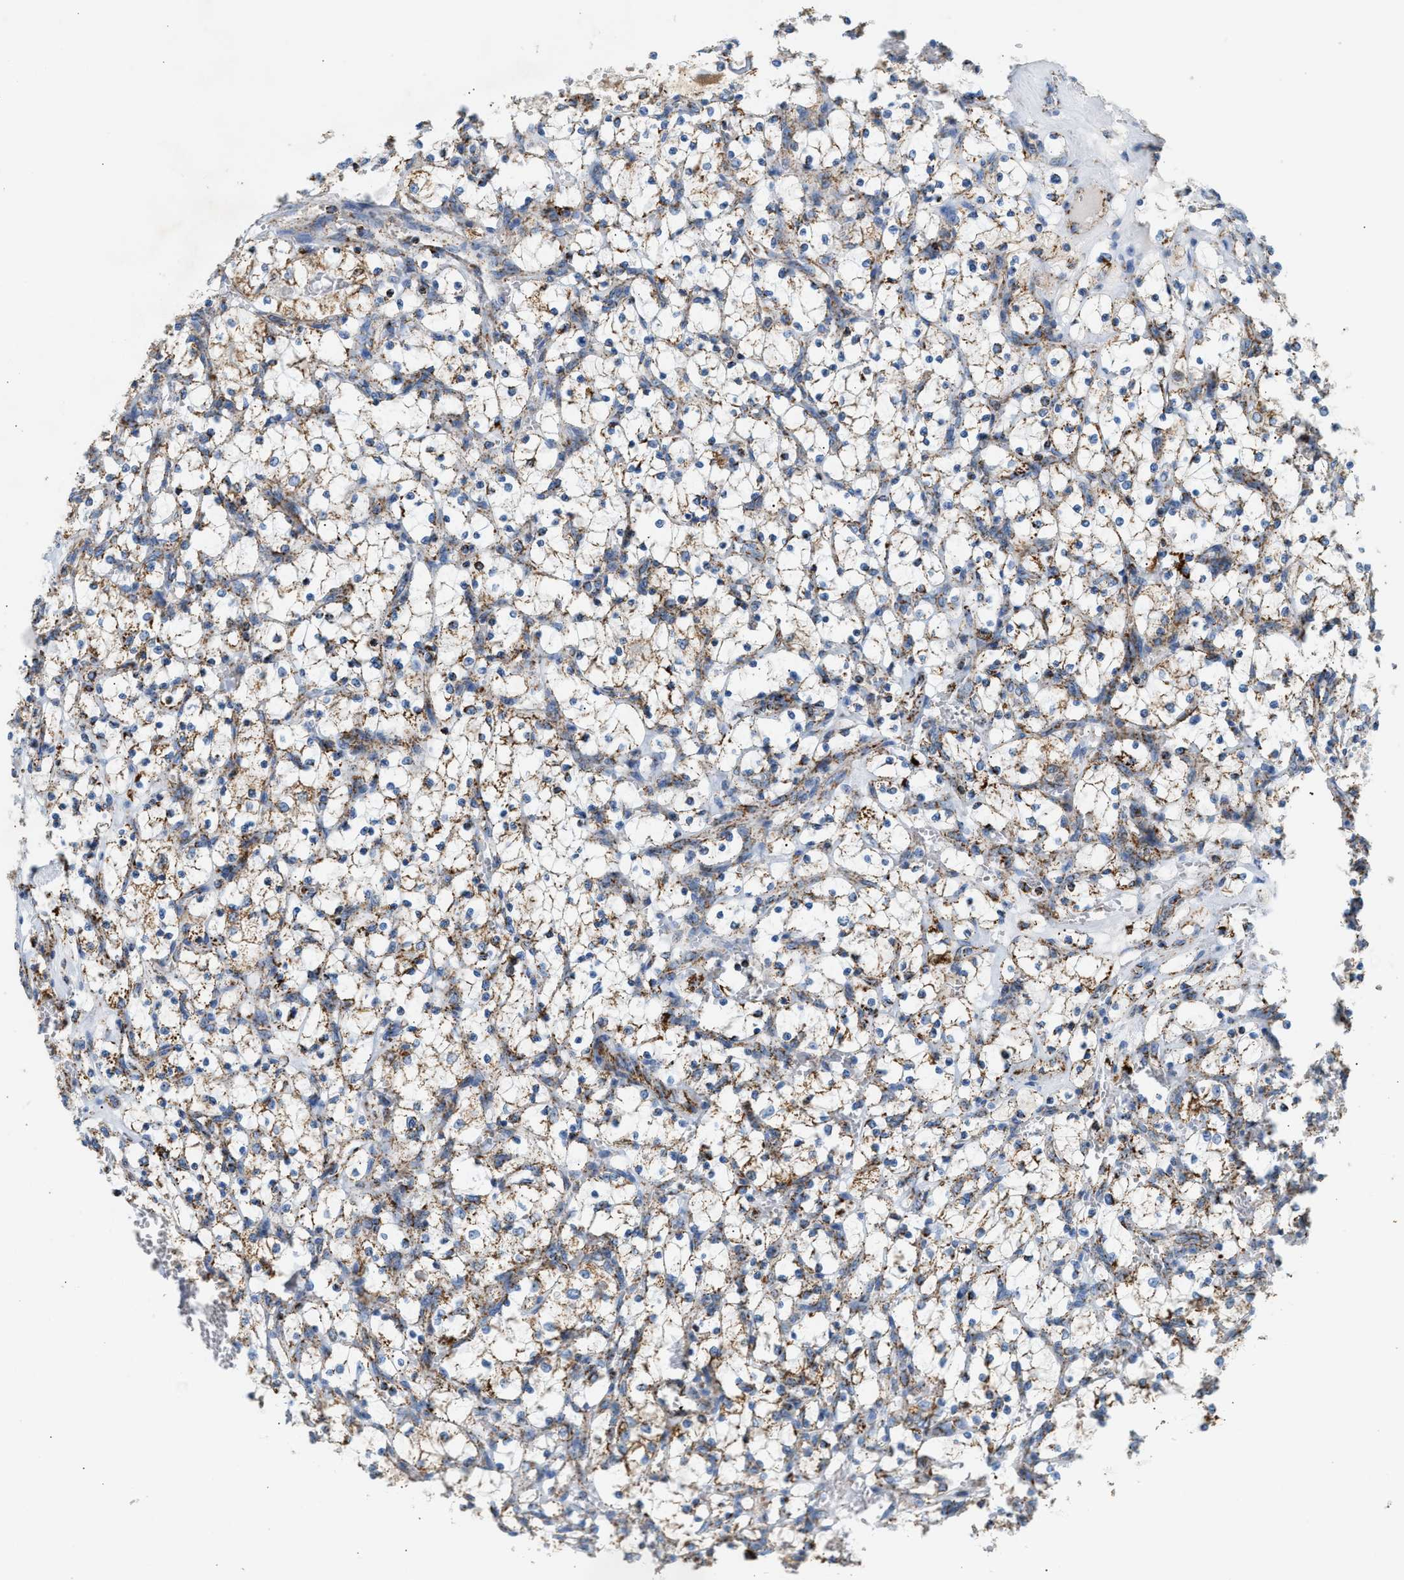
{"staining": {"intensity": "moderate", "quantity": ">75%", "location": "cytoplasmic/membranous"}, "tissue": "renal cancer", "cell_type": "Tumor cells", "image_type": "cancer", "snomed": [{"axis": "morphology", "description": "Adenocarcinoma, NOS"}, {"axis": "topography", "description": "Kidney"}], "caption": "An image of human renal cancer (adenocarcinoma) stained for a protein reveals moderate cytoplasmic/membranous brown staining in tumor cells. The staining is performed using DAB (3,3'-diaminobenzidine) brown chromogen to label protein expression. The nuclei are counter-stained blue using hematoxylin.", "gene": "OGDH", "patient": {"sex": "female", "age": 69}}